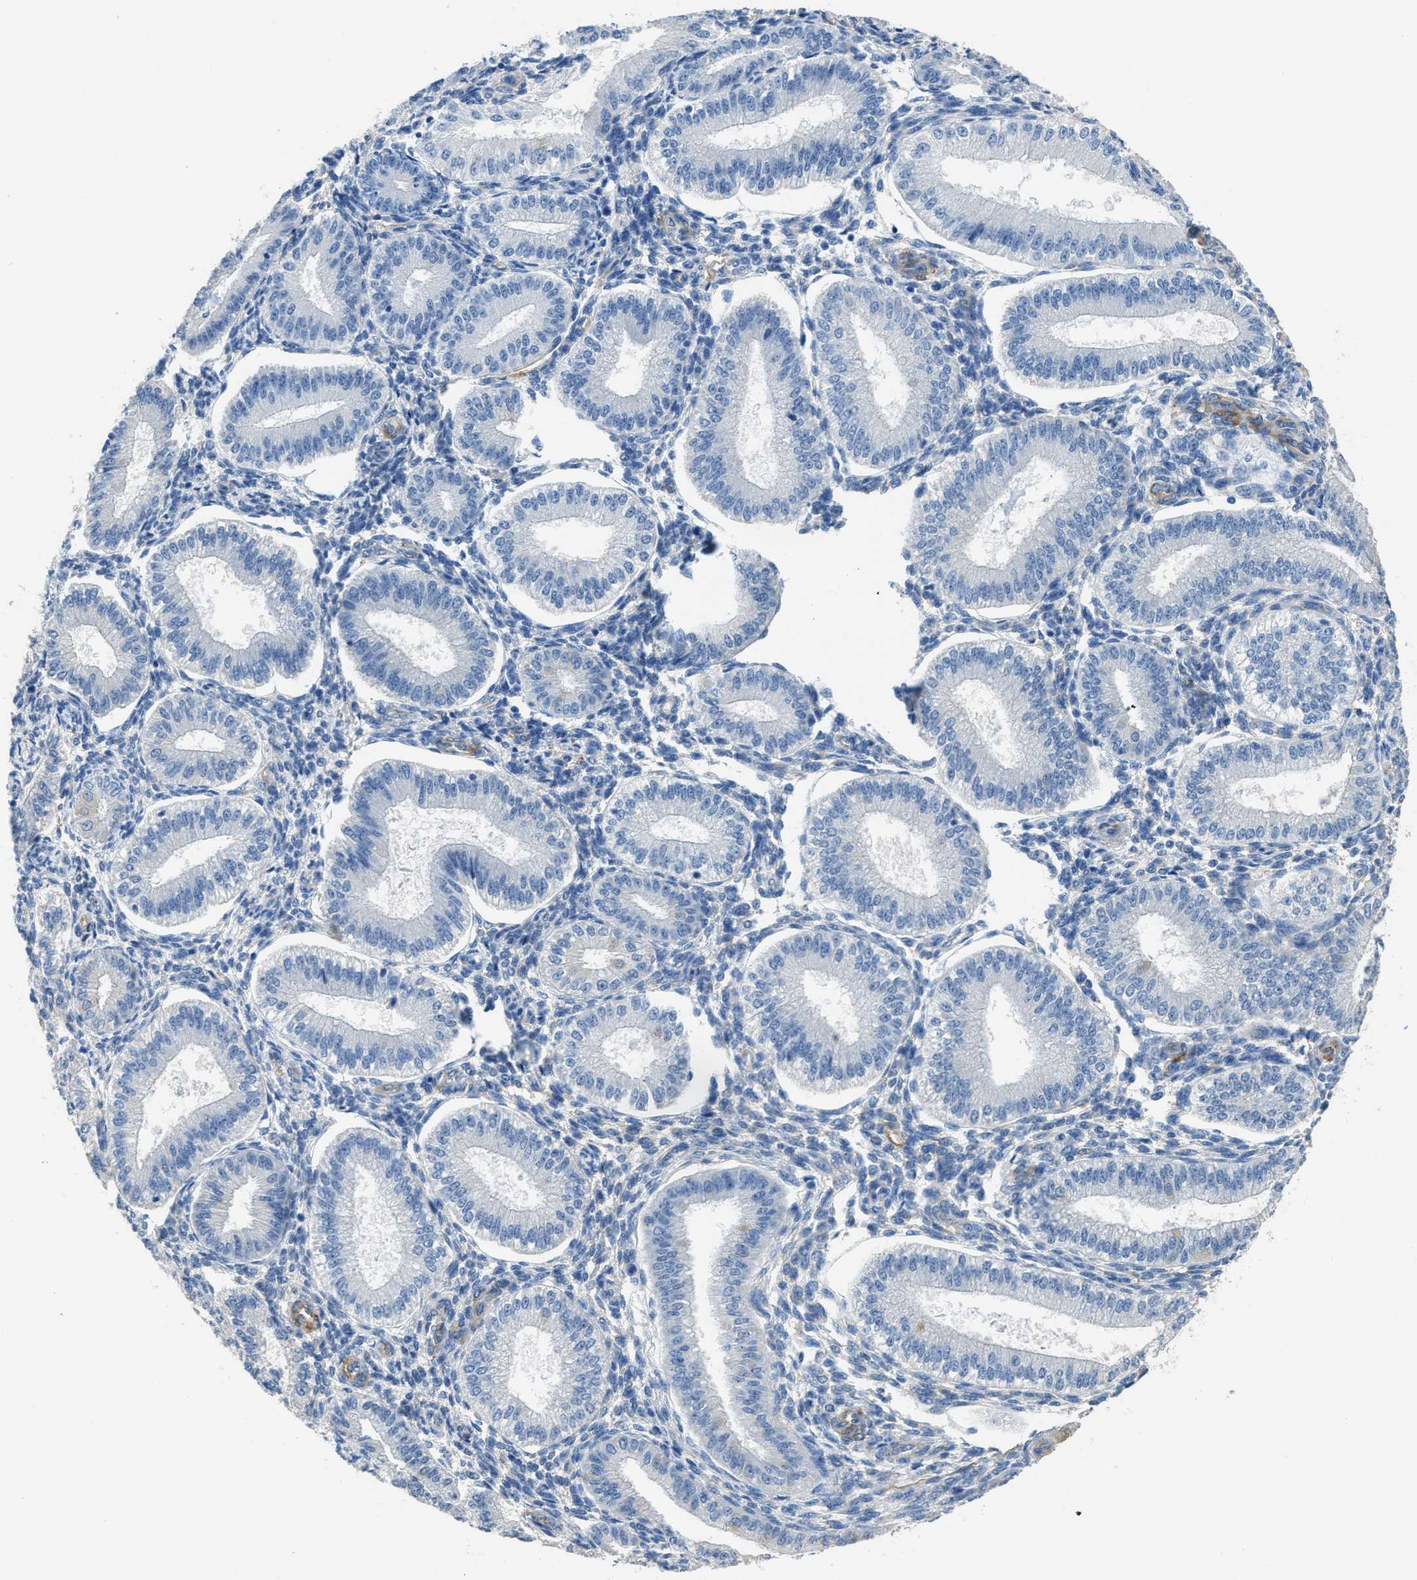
{"staining": {"intensity": "negative", "quantity": "none", "location": "none"}, "tissue": "endometrium", "cell_type": "Cells in endometrial stroma", "image_type": "normal", "snomed": [{"axis": "morphology", "description": "Normal tissue, NOS"}, {"axis": "topography", "description": "Endometrium"}], "caption": "Immunohistochemistry image of unremarkable endometrium: human endometrium stained with DAB shows no significant protein staining in cells in endometrial stroma.", "gene": "ZSWIM5", "patient": {"sex": "female", "age": 39}}